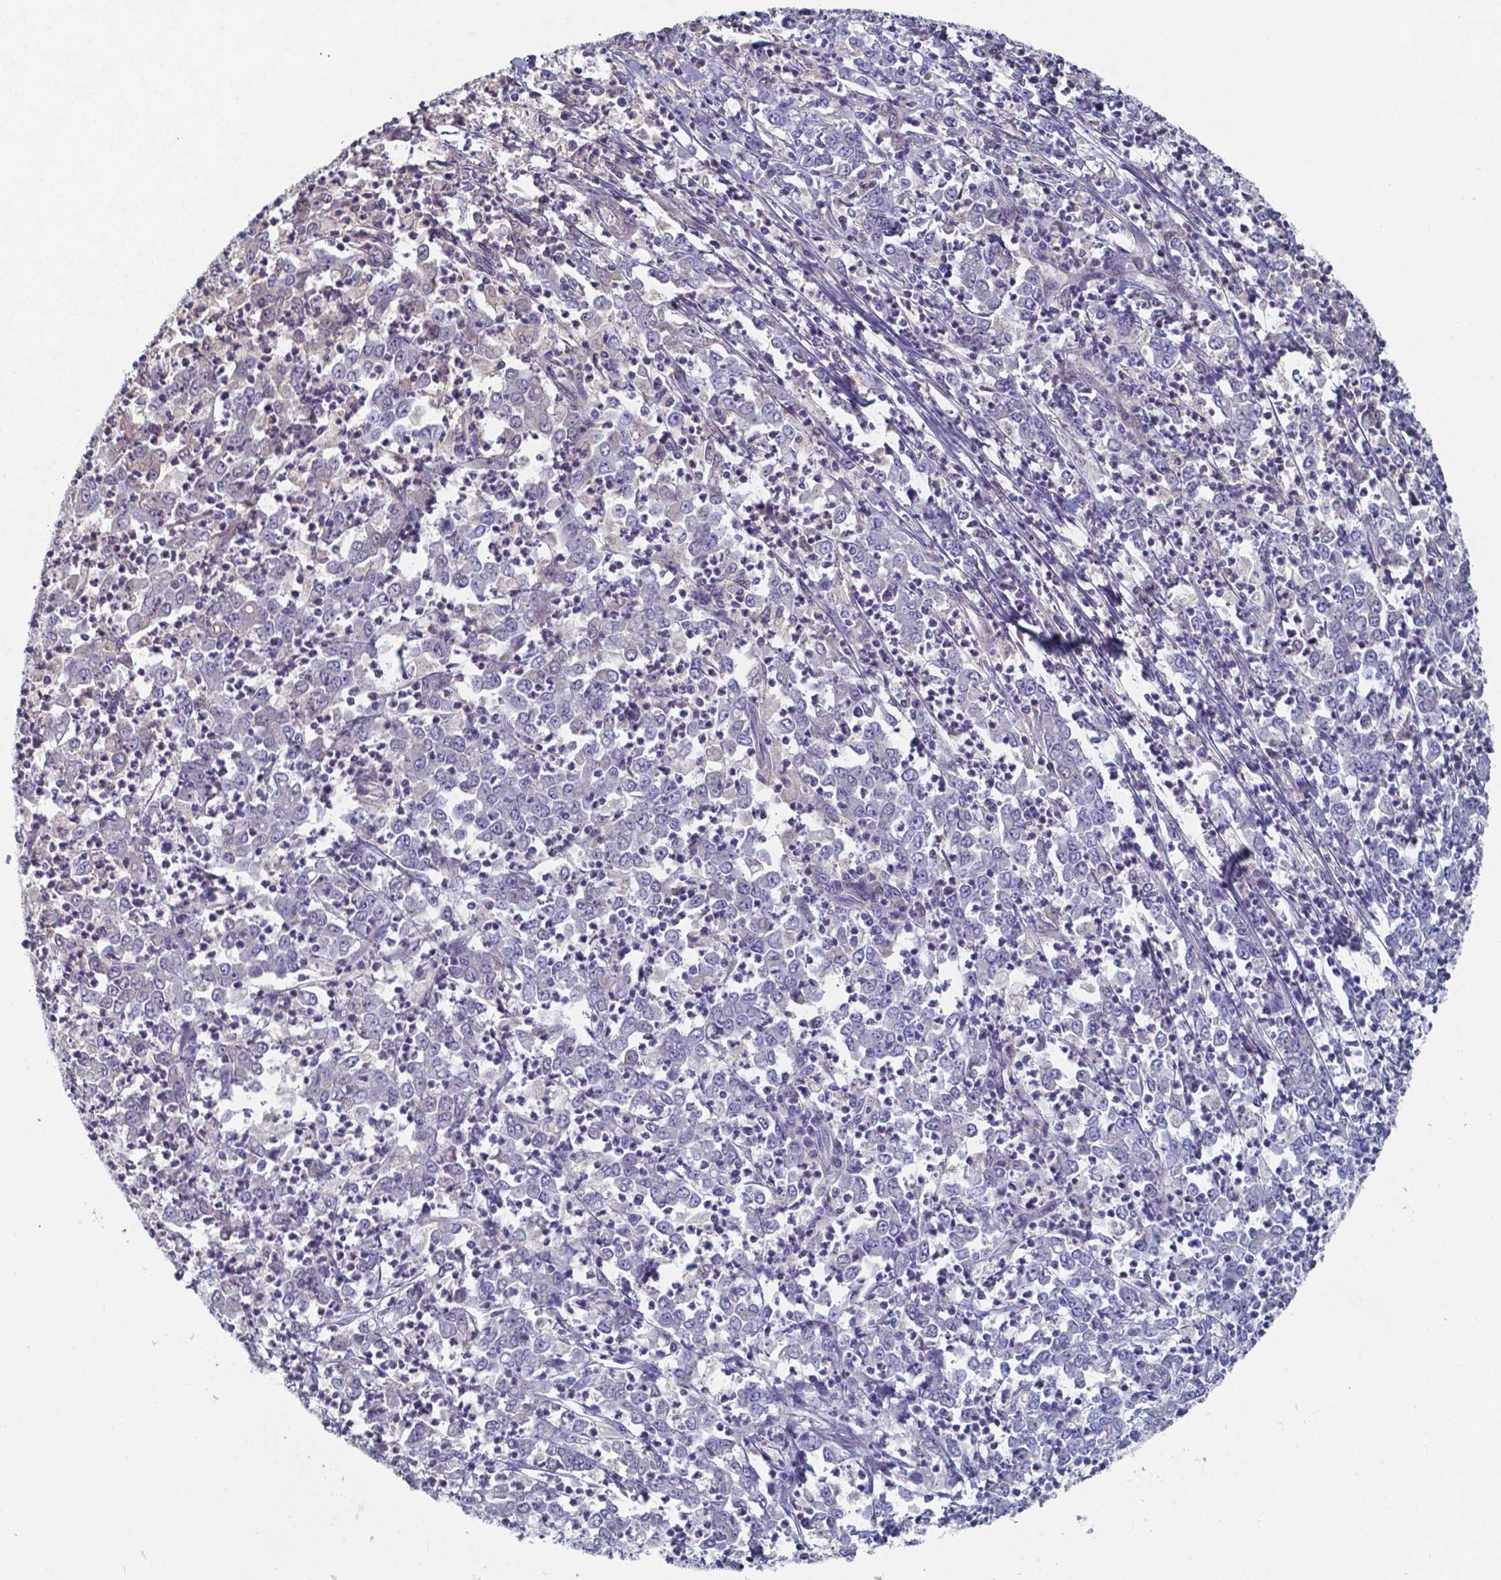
{"staining": {"intensity": "negative", "quantity": "none", "location": "none"}, "tissue": "stomach cancer", "cell_type": "Tumor cells", "image_type": "cancer", "snomed": [{"axis": "morphology", "description": "Adenocarcinoma, NOS"}, {"axis": "topography", "description": "Stomach, lower"}], "caption": "Immunohistochemistry (IHC) histopathology image of stomach adenocarcinoma stained for a protein (brown), which exhibits no expression in tumor cells.", "gene": "BTBD17", "patient": {"sex": "female", "age": 71}}